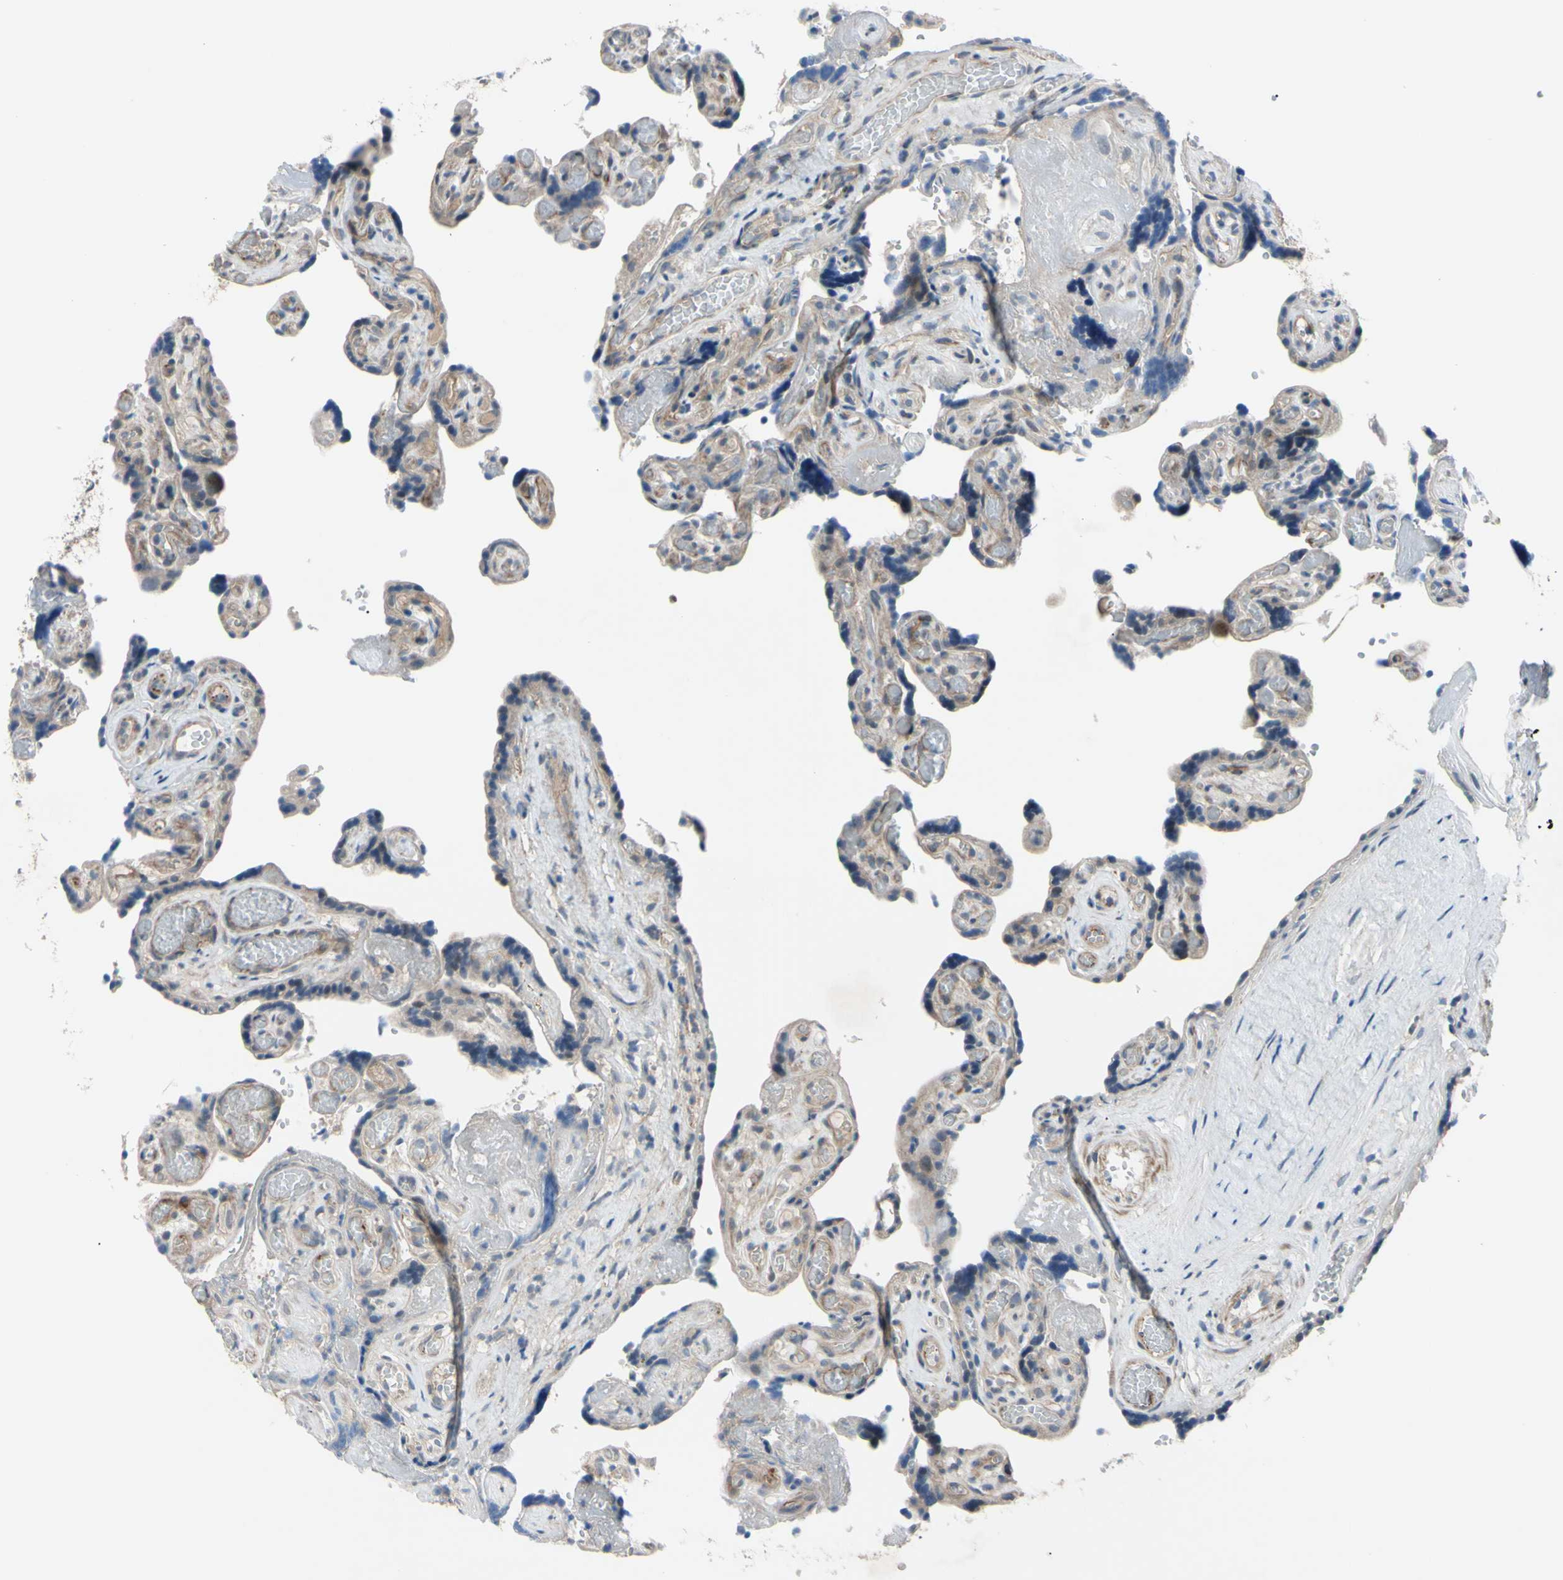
{"staining": {"intensity": "weak", "quantity": "25%-75%", "location": "cytoplasmic/membranous"}, "tissue": "placenta", "cell_type": "Trophoblastic cells", "image_type": "normal", "snomed": [{"axis": "morphology", "description": "Normal tissue, NOS"}, {"axis": "topography", "description": "Placenta"}], "caption": "This histopathology image demonstrates immunohistochemistry (IHC) staining of benign placenta, with low weak cytoplasmic/membranous expression in approximately 25%-75% of trophoblastic cells.", "gene": "SVIL", "patient": {"sex": "female", "age": 30}}